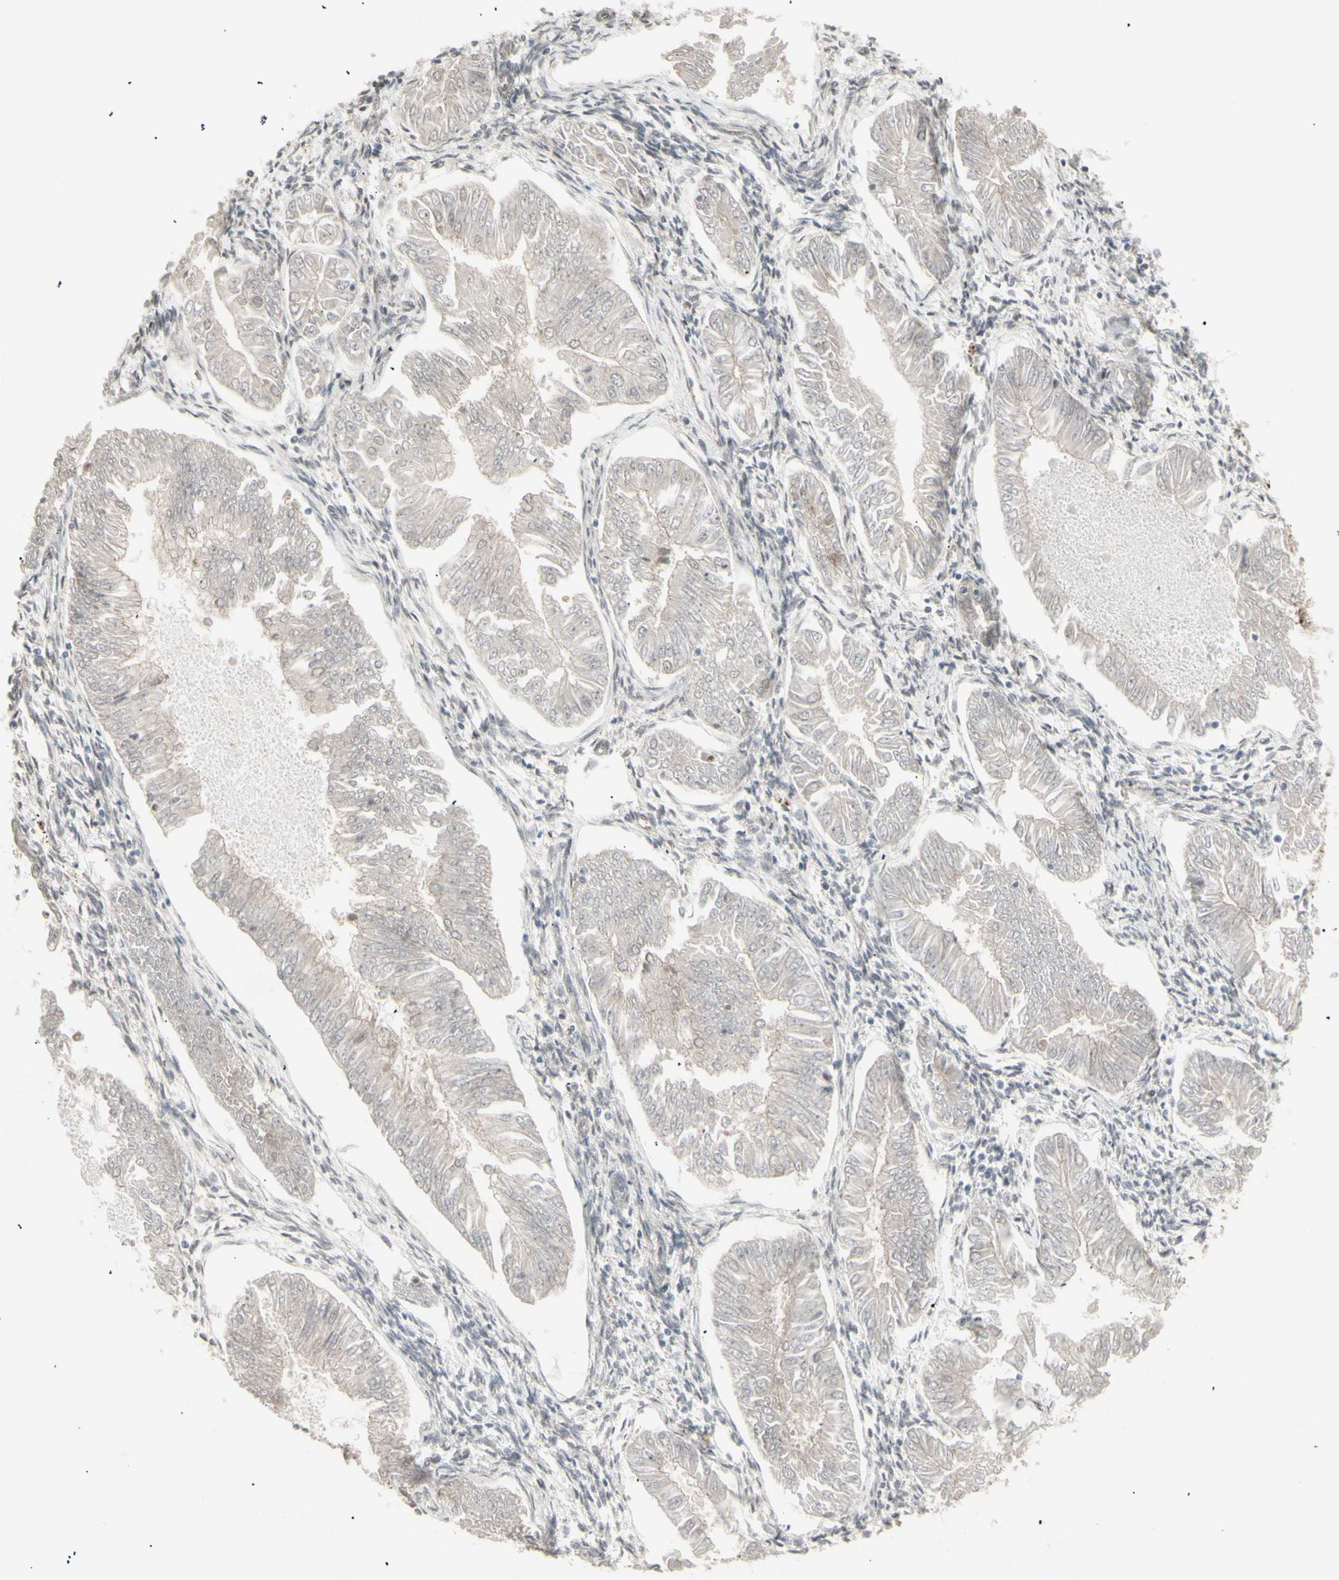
{"staining": {"intensity": "weak", "quantity": ">75%", "location": "cytoplasmic/membranous"}, "tissue": "endometrial cancer", "cell_type": "Tumor cells", "image_type": "cancer", "snomed": [{"axis": "morphology", "description": "Adenocarcinoma, NOS"}, {"axis": "topography", "description": "Endometrium"}], "caption": "The histopathology image demonstrates immunohistochemical staining of endometrial adenocarcinoma. There is weak cytoplasmic/membranous expression is present in approximately >75% of tumor cells. (Stains: DAB (3,3'-diaminobenzidine) in brown, nuclei in blue, Microscopy: brightfield microscopy at high magnification).", "gene": "CBX1", "patient": {"sex": "female", "age": 53}}